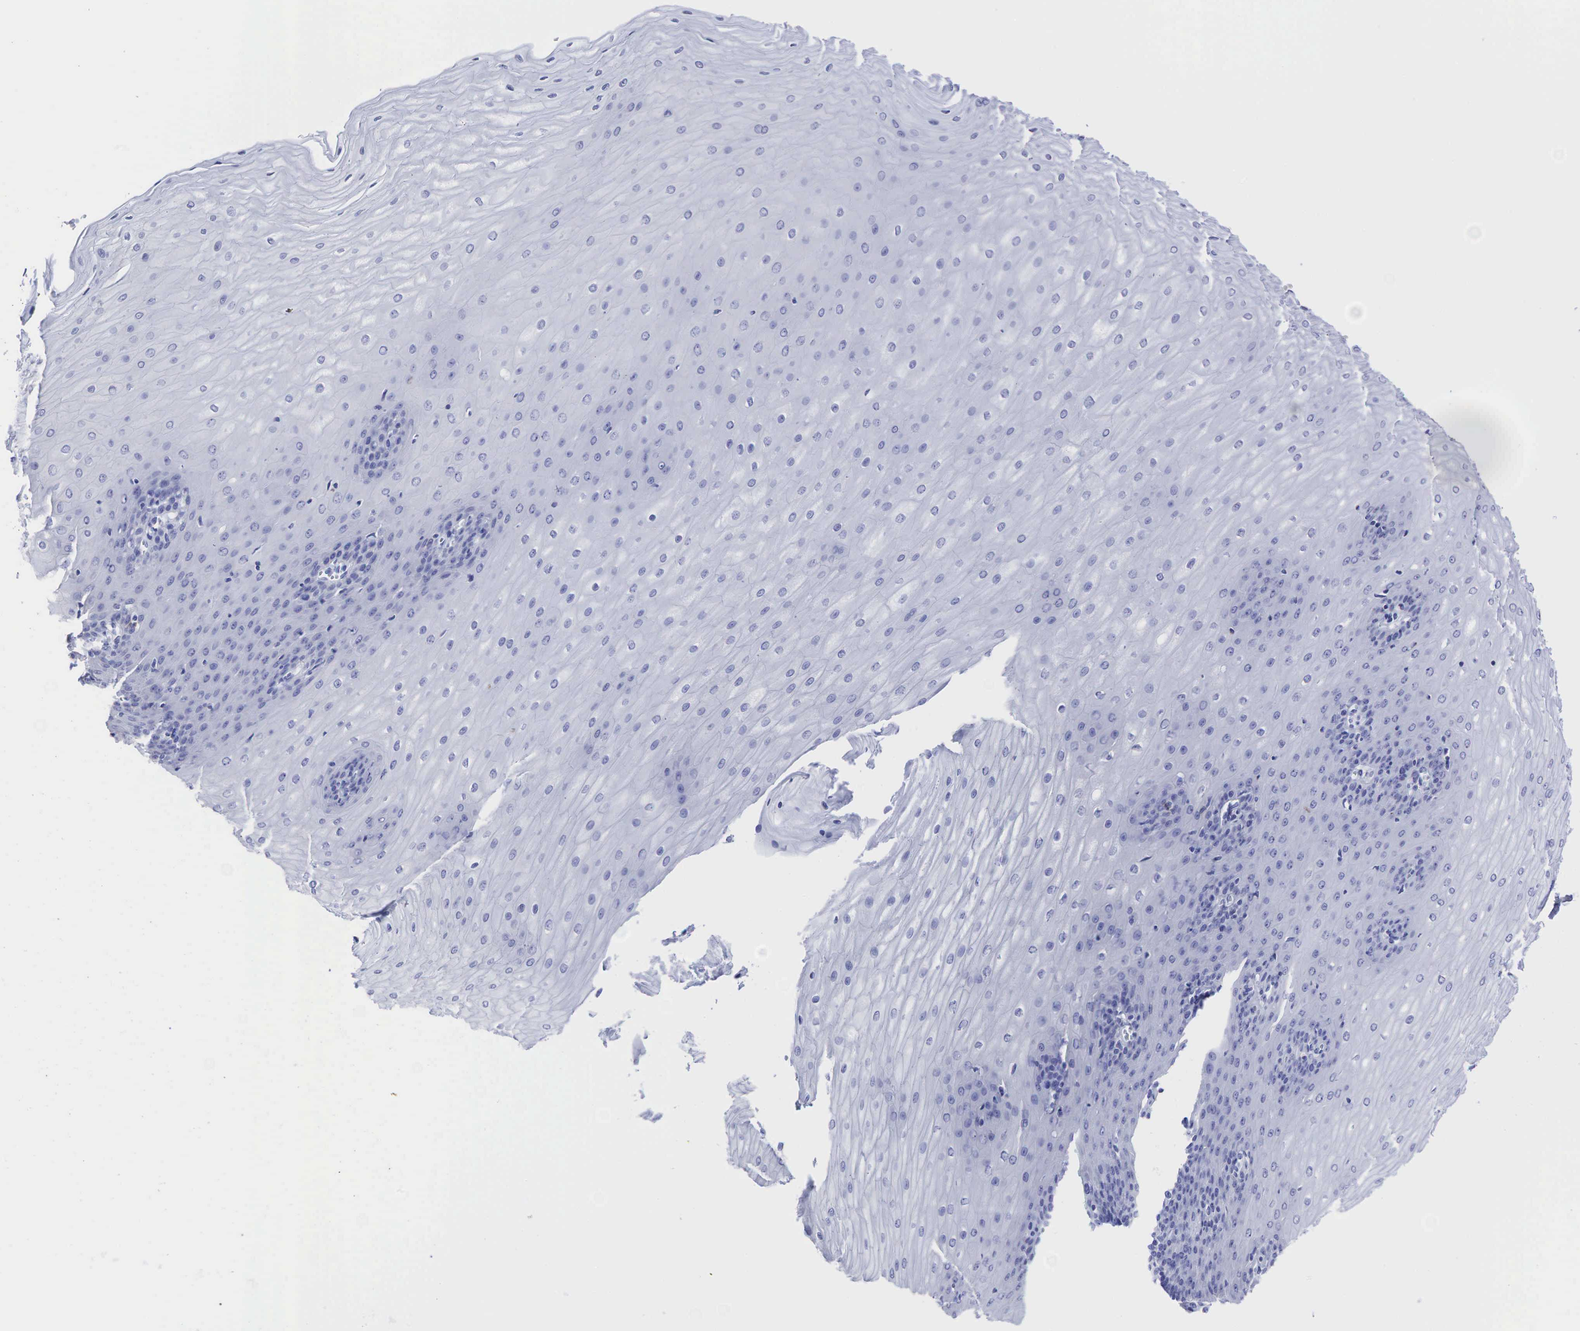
{"staining": {"intensity": "negative", "quantity": "none", "location": "none"}, "tissue": "esophagus", "cell_type": "Squamous epithelial cells", "image_type": "normal", "snomed": [{"axis": "morphology", "description": "Normal tissue, NOS"}, {"axis": "topography", "description": "Esophagus"}], "caption": "The histopathology image reveals no staining of squamous epithelial cells in normal esophagus. Nuclei are stained in blue.", "gene": "TNFRSF8", "patient": {"sex": "male", "age": 65}}